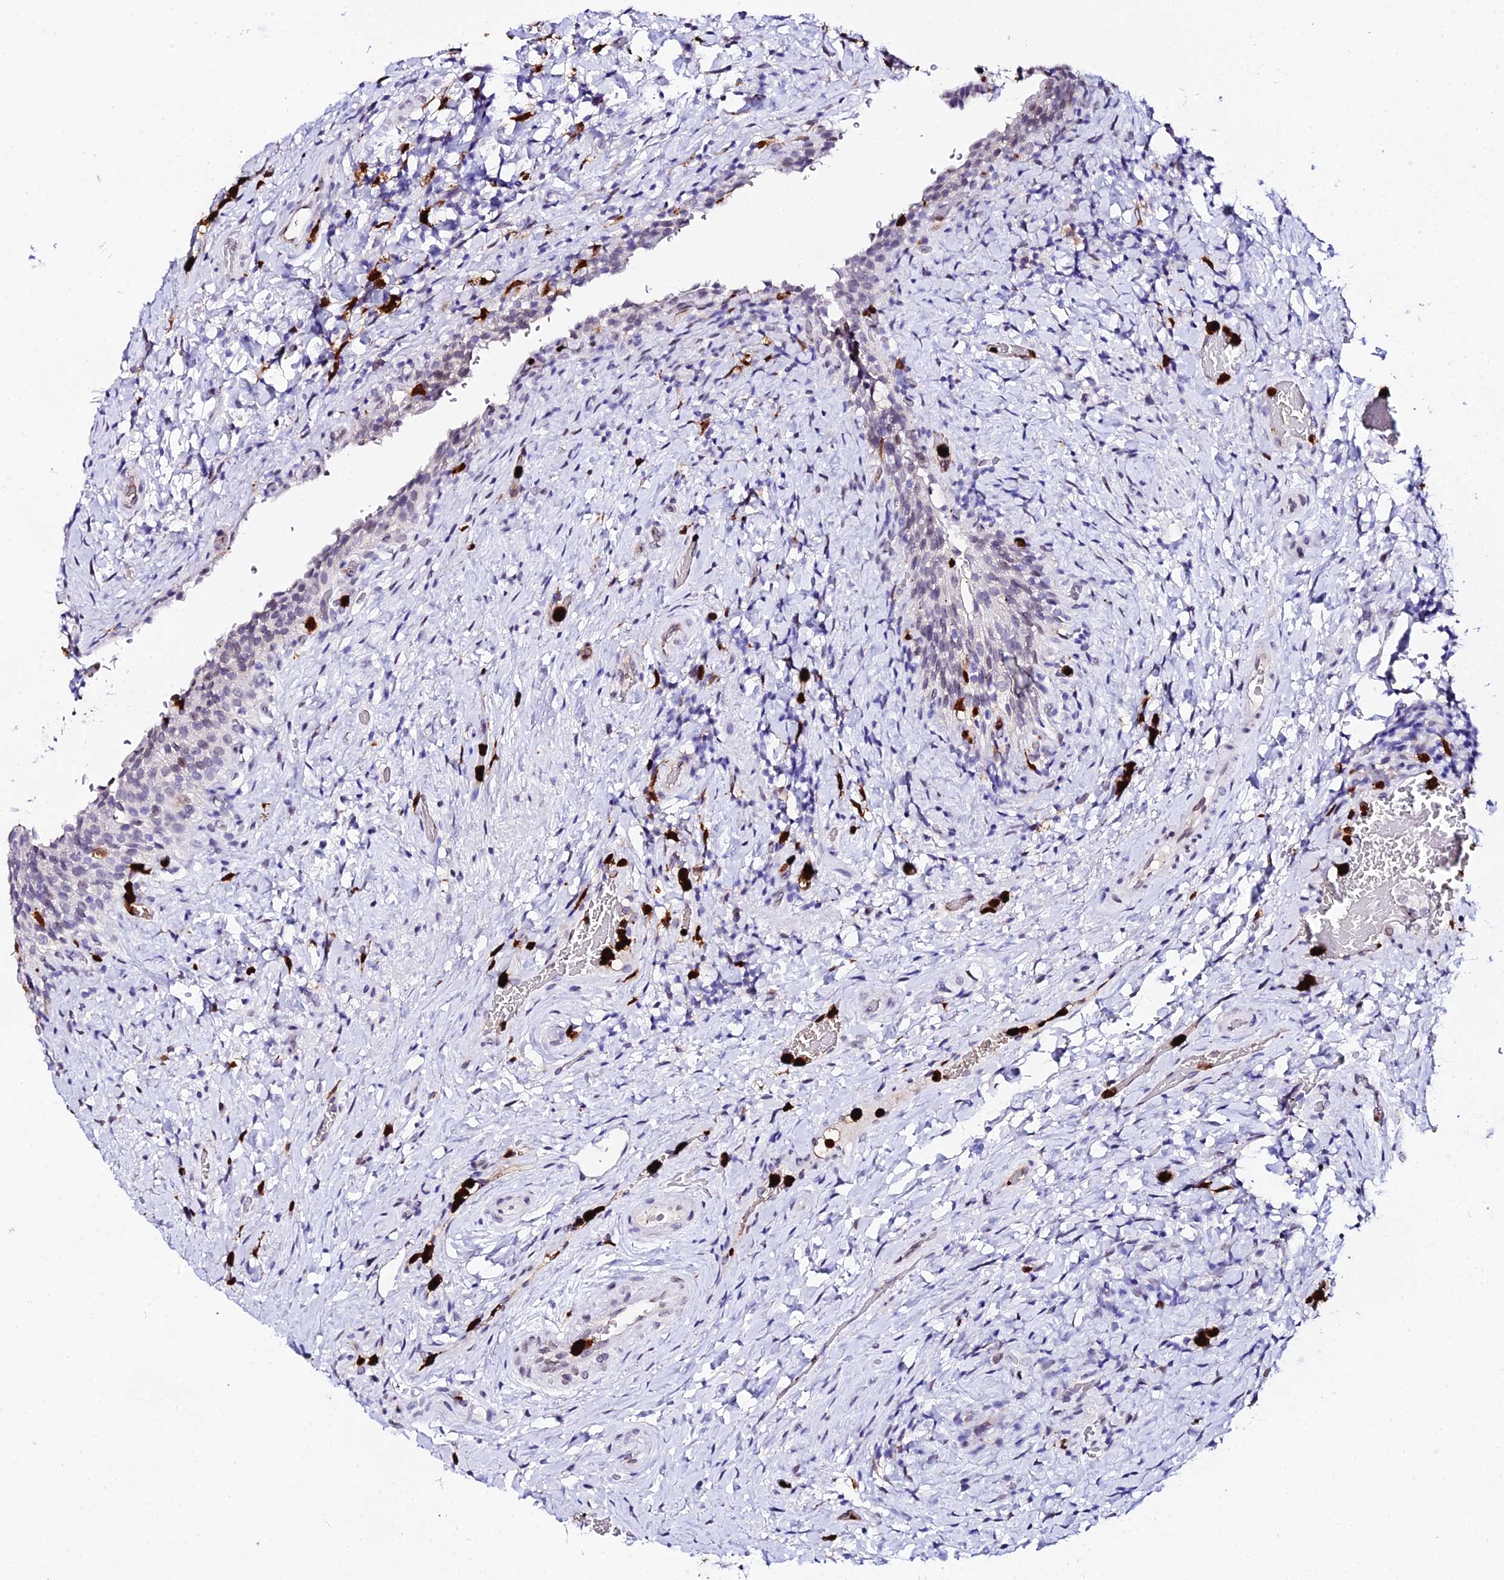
{"staining": {"intensity": "weak", "quantity": "25%-75%", "location": "nuclear"}, "tissue": "urinary bladder", "cell_type": "Urothelial cells", "image_type": "normal", "snomed": [{"axis": "morphology", "description": "Normal tissue, NOS"}, {"axis": "morphology", "description": "Inflammation, NOS"}, {"axis": "topography", "description": "Urinary bladder"}], "caption": "A photomicrograph of human urinary bladder stained for a protein shows weak nuclear brown staining in urothelial cells.", "gene": "MCM10", "patient": {"sex": "male", "age": 64}}